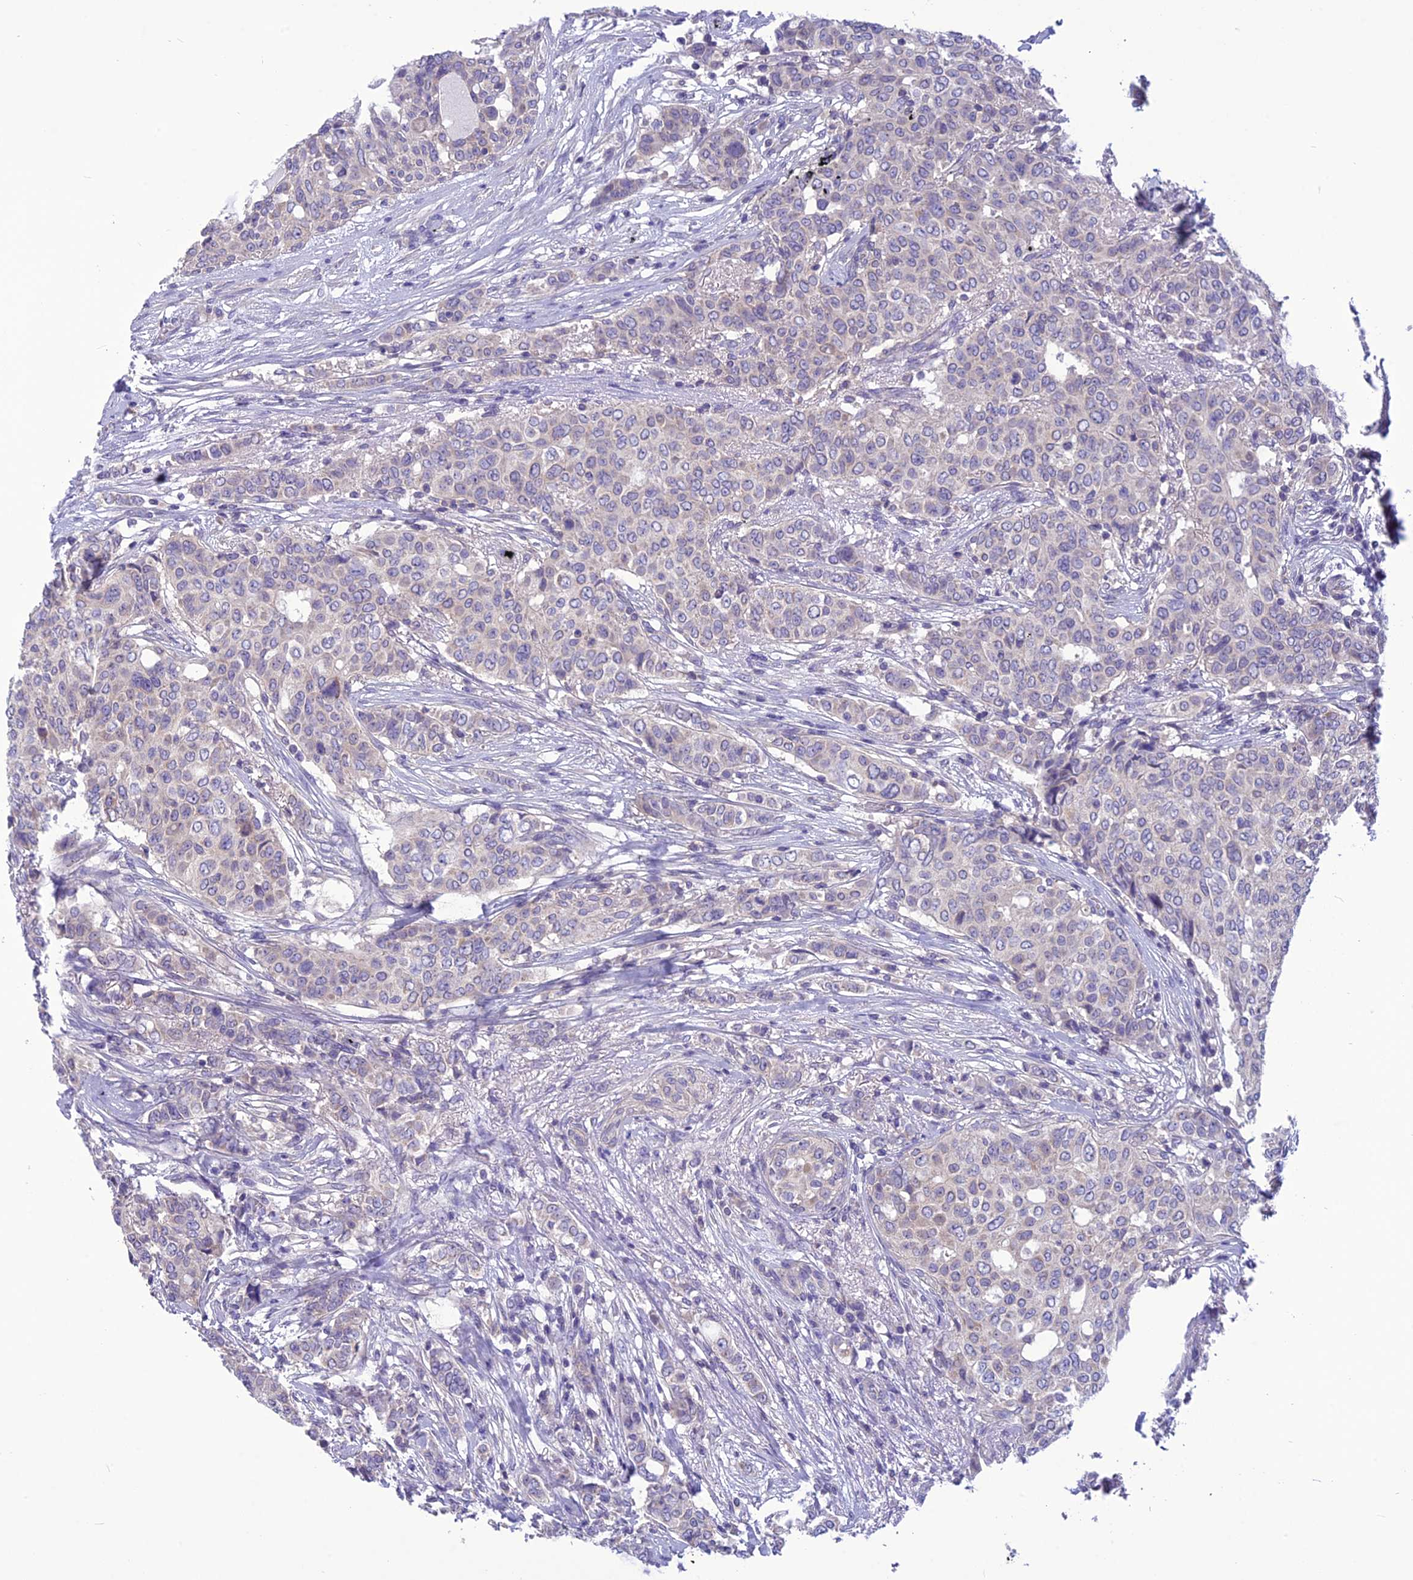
{"staining": {"intensity": "negative", "quantity": "none", "location": "none"}, "tissue": "breast cancer", "cell_type": "Tumor cells", "image_type": "cancer", "snomed": [{"axis": "morphology", "description": "Lobular carcinoma"}, {"axis": "topography", "description": "Breast"}], "caption": "DAB (3,3'-diaminobenzidine) immunohistochemical staining of breast cancer shows no significant expression in tumor cells. (DAB immunohistochemistry (IHC) visualized using brightfield microscopy, high magnification).", "gene": "PSMF1", "patient": {"sex": "female", "age": 51}}